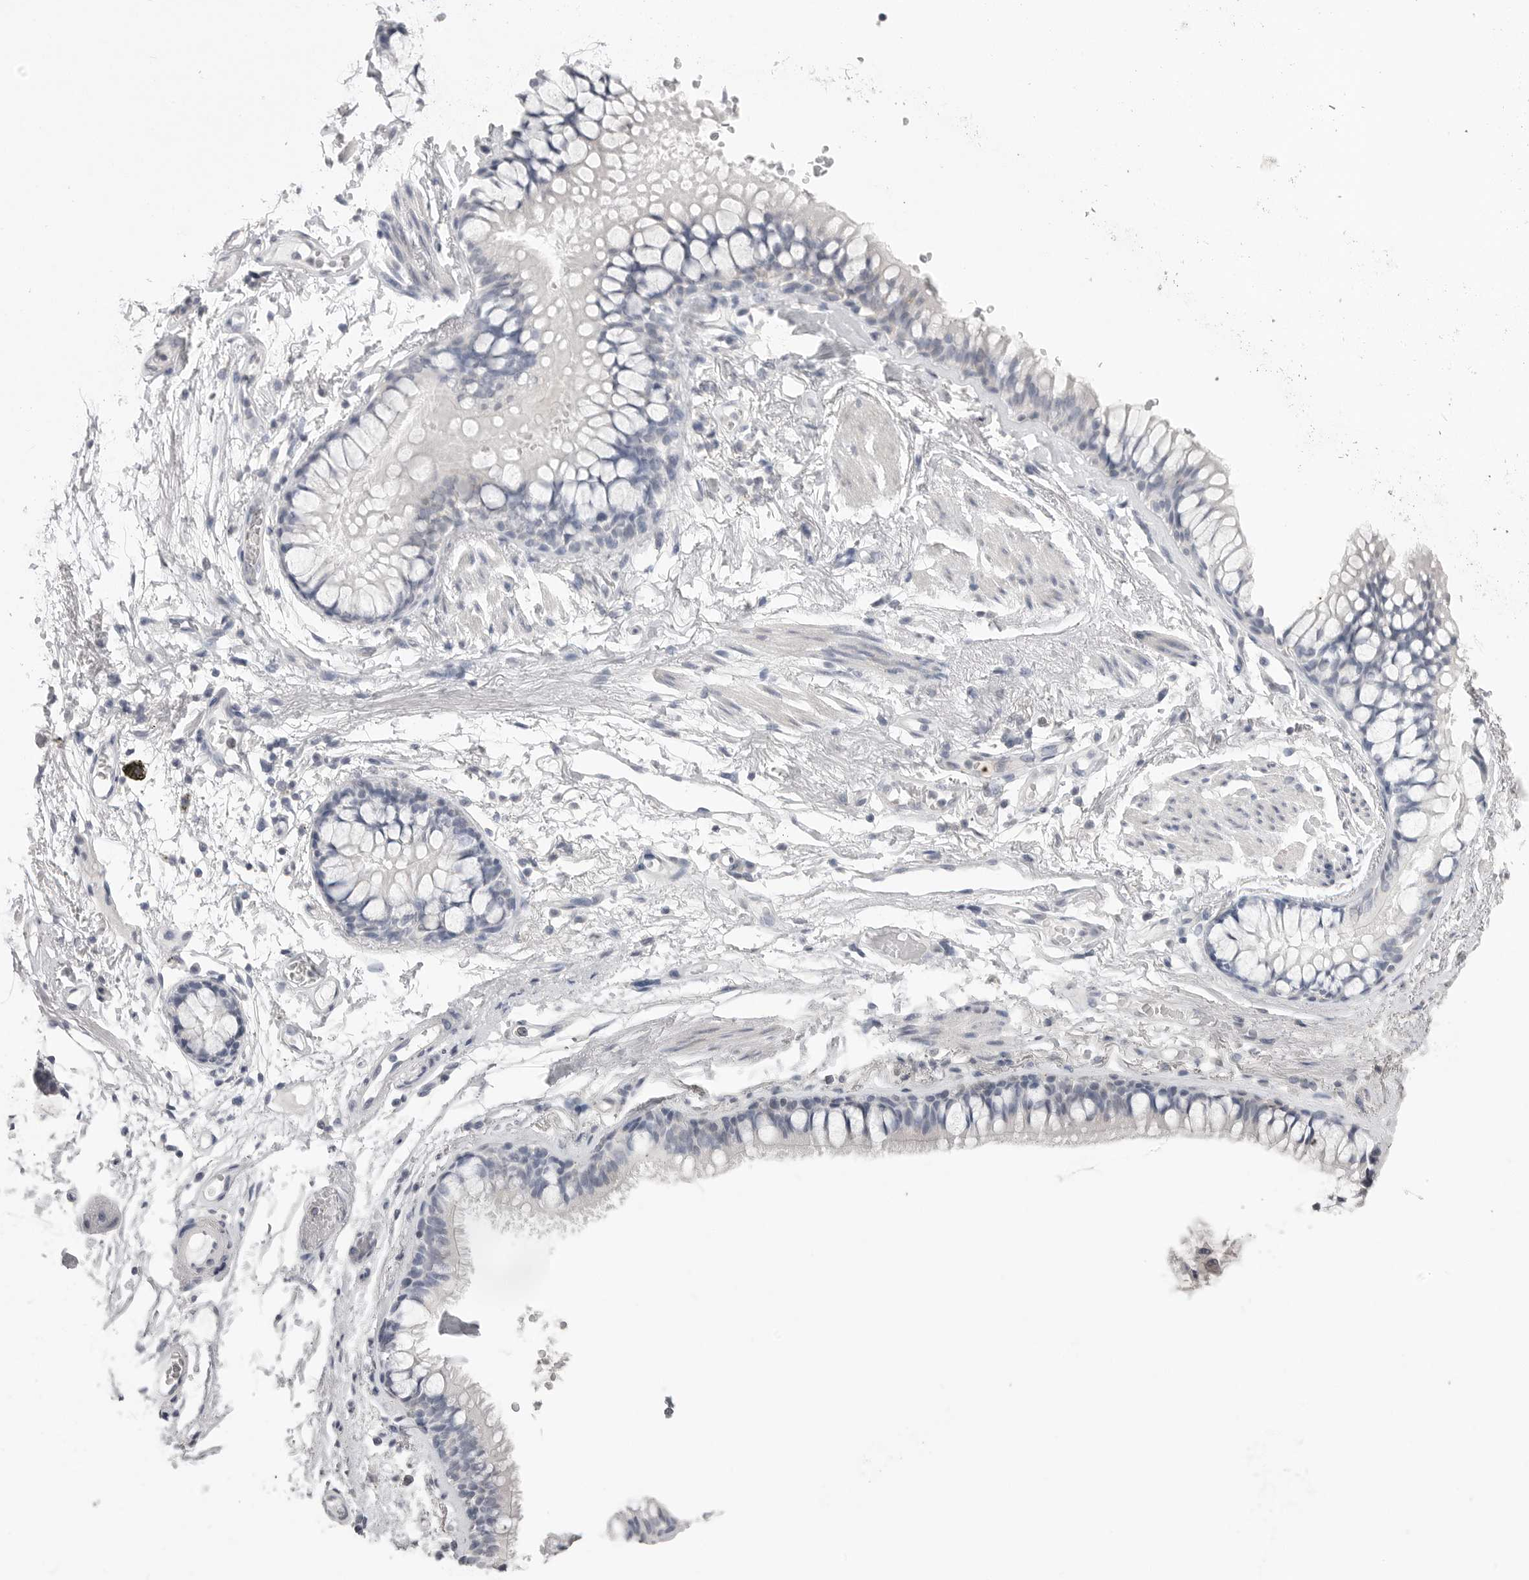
{"staining": {"intensity": "negative", "quantity": "none", "location": "none"}, "tissue": "adipose tissue", "cell_type": "Adipocytes", "image_type": "normal", "snomed": [{"axis": "morphology", "description": "Normal tissue, NOS"}, {"axis": "topography", "description": "Cartilage tissue"}, {"axis": "topography", "description": "Bronchus"}], "caption": "This is an immunohistochemistry (IHC) histopathology image of unremarkable adipose tissue. There is no staining in adipocytes.", "gene": "ICAM5", "patient": {"sex": "female", "age": 73}}